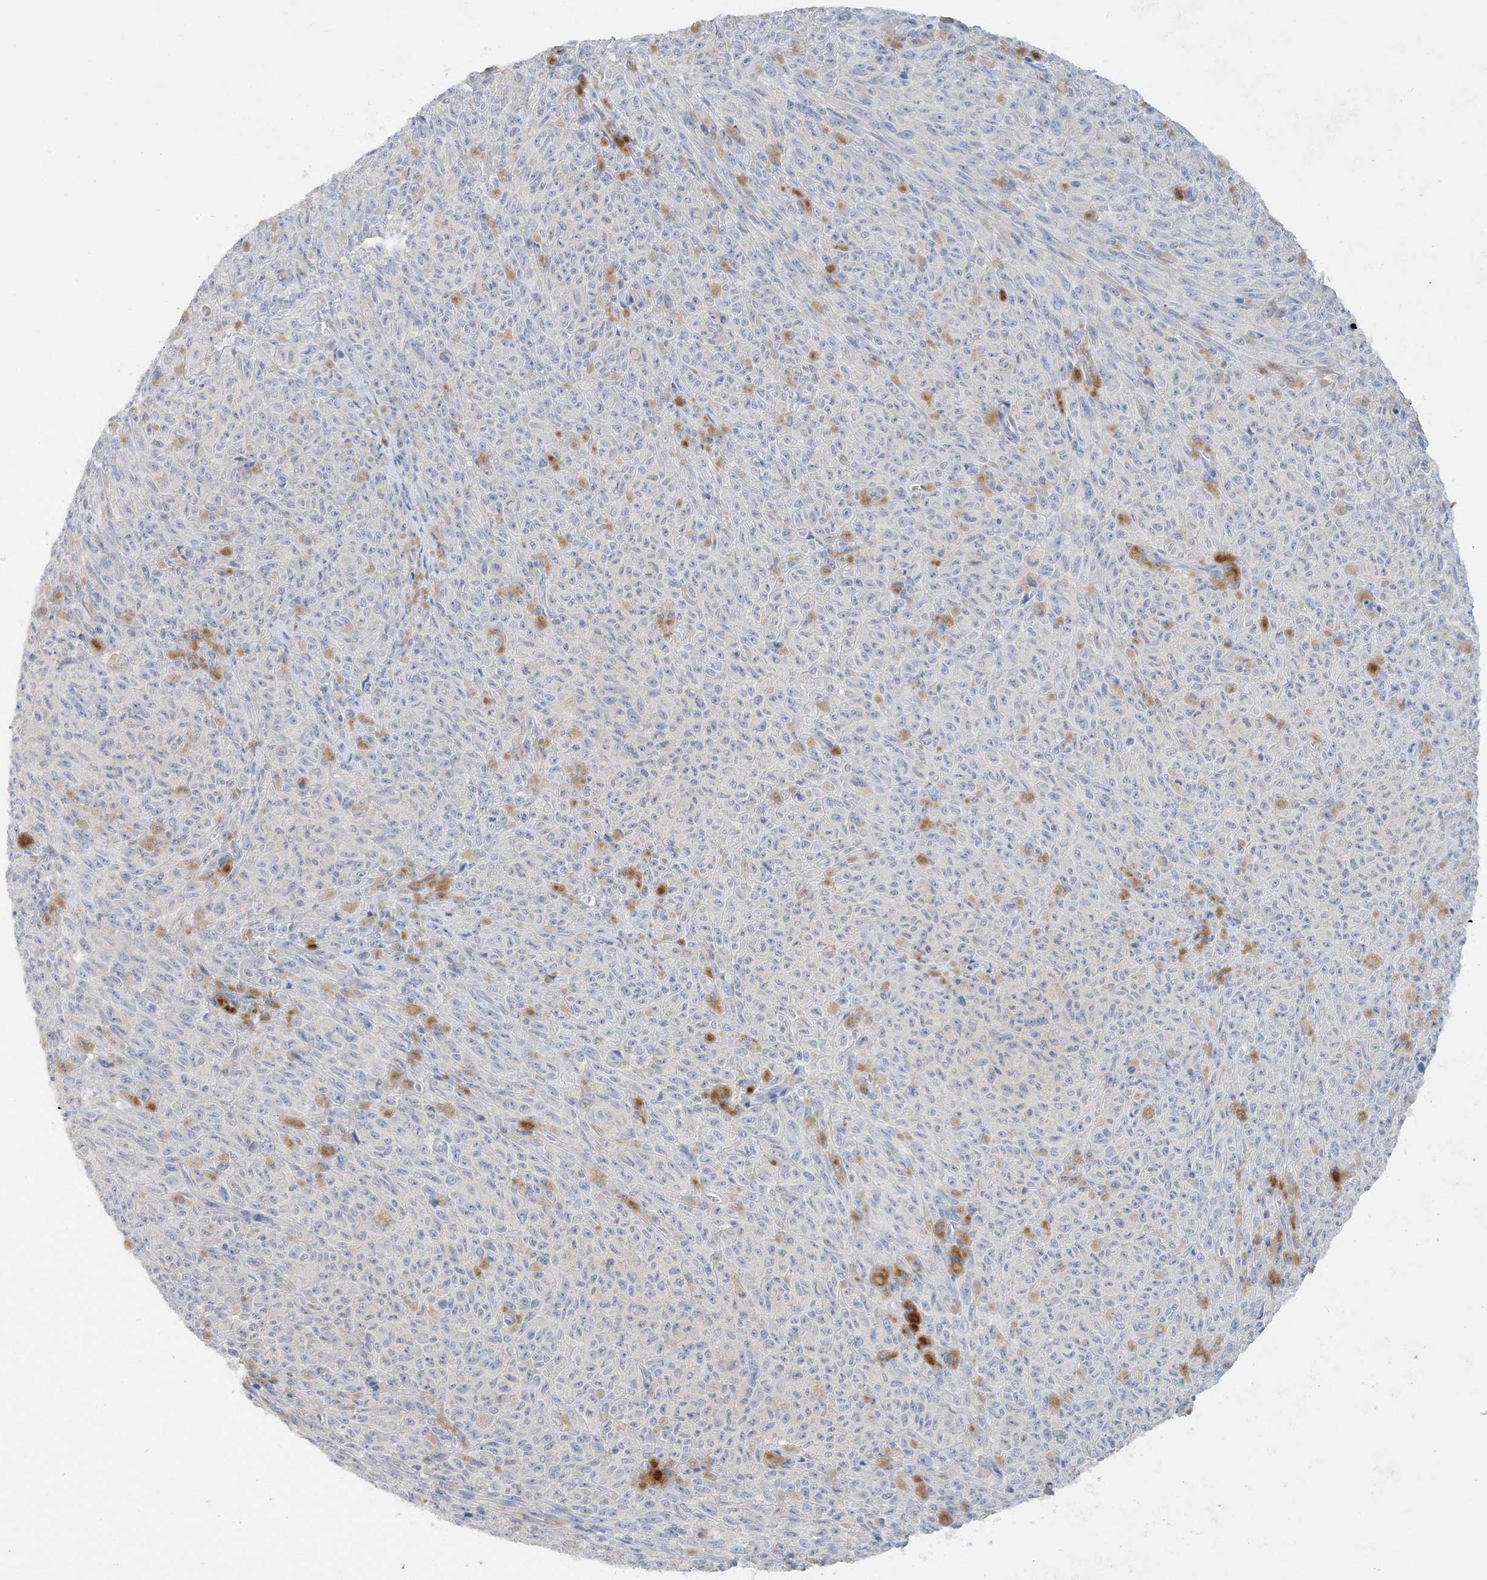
{"staining": {"intensity": "negative", "quantity": "none", "location": "none"}, "tissue": "melanoma", "cell_type": "Tumor cells", "image_type": "cancer", "snomed": [{"axis": "morphology", "description": "Malignant melanoma, NOS"}, {"axis": "topography", "description": "Skin"}], "caption": "Immunohistochemical staining of malignant melanoma demonstrates no significant staining in tumor cells.", "gene": "KPRP", "patient": {"sex": "female", "age": 82}}